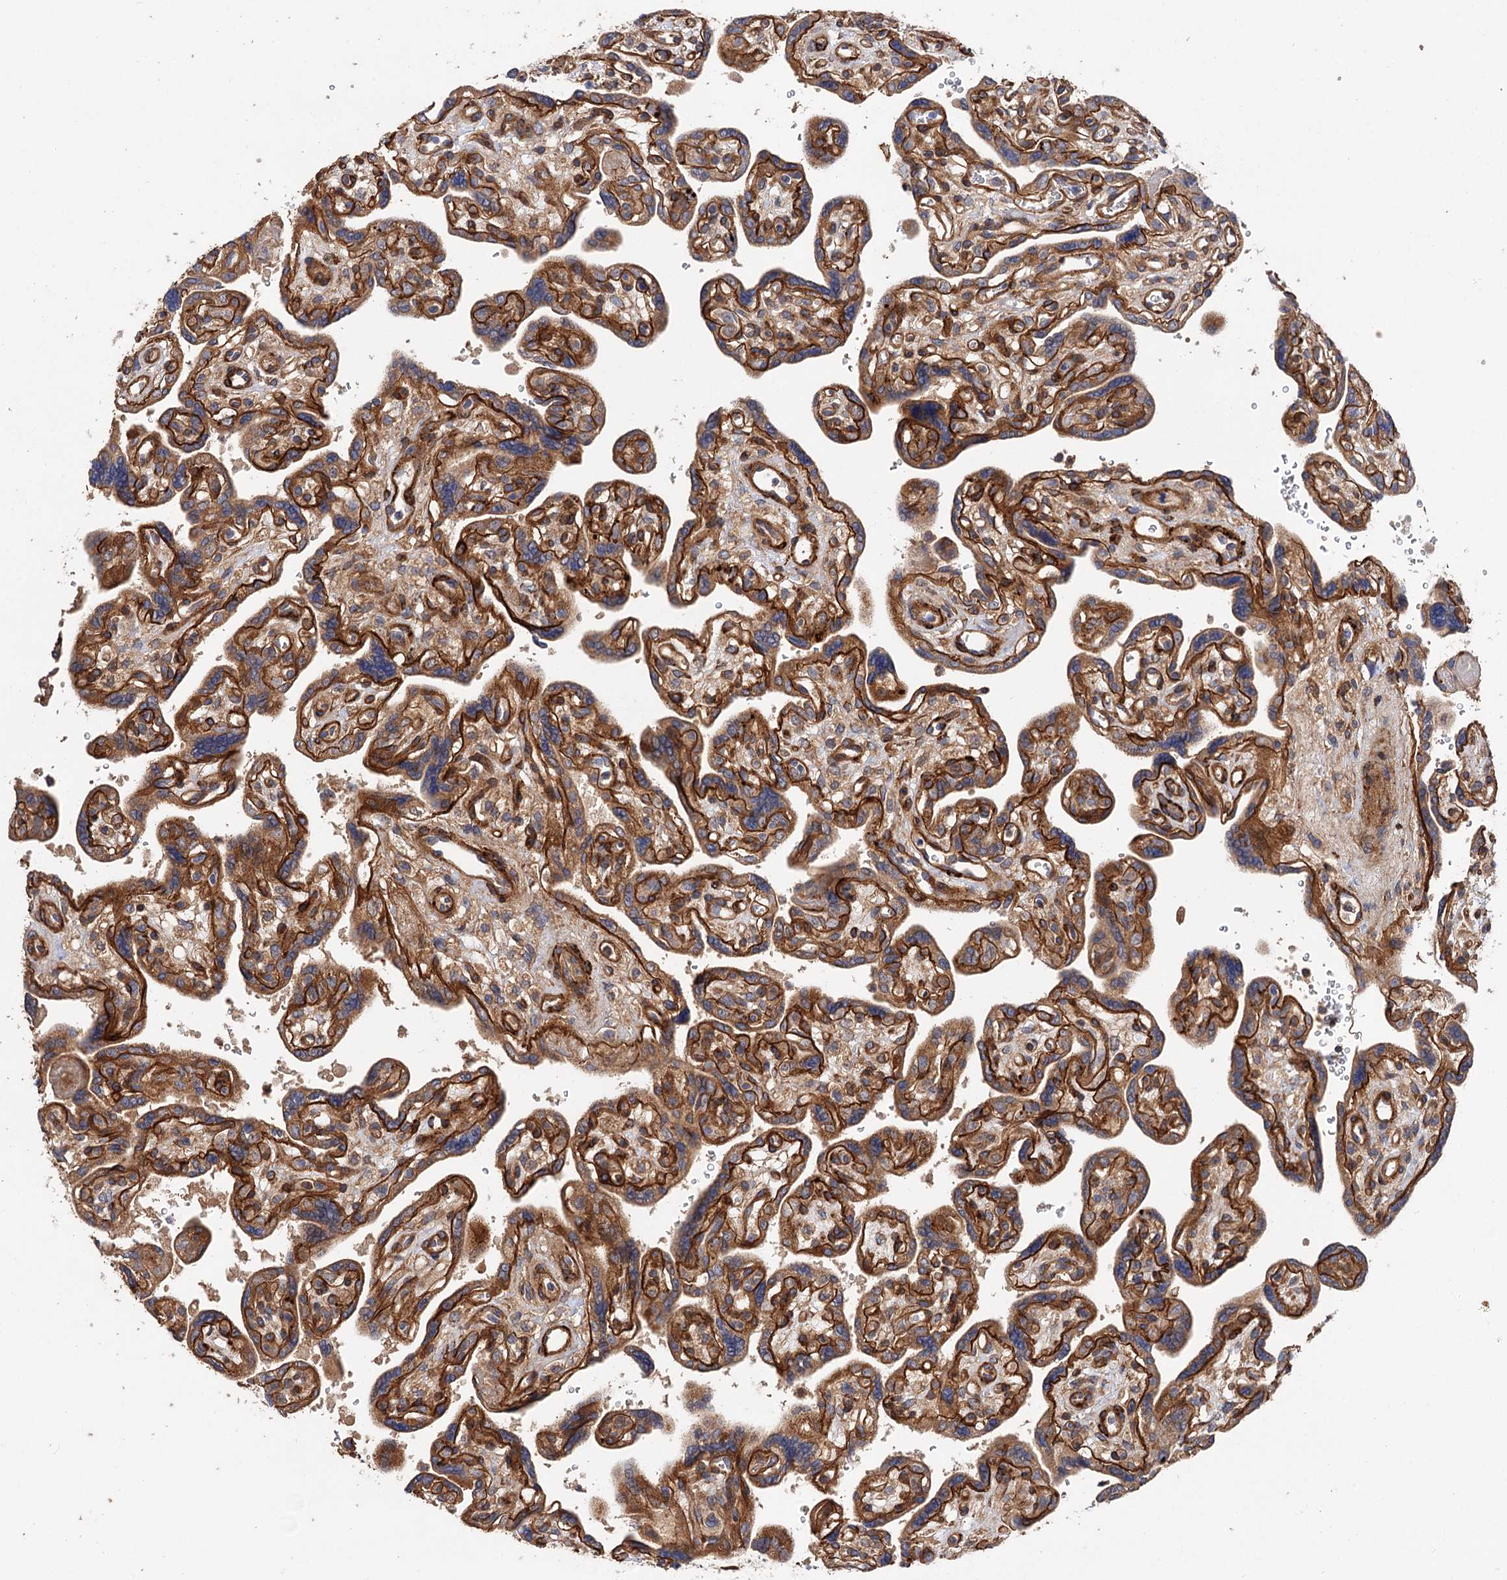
{"staining": {"intensity": "moderate", "quantity": ">75%", "location": "cytoplasmic/membranous"}, "tissue": "placenta", "cell_type": "Trophoblastic cells", "image_type": "normal", "snomed": [{"axis": "morphology", "description": "Normal tissue, NOS"}, {"axis": "topography", "description": "Placenta"}], "caption": "Normal placenta was stained to show a protein in brown. There is medium levels of moderate cytoplasmic/membranous positivity in approximately >75% of trophoblastic cells. (Brightfield microscopy of DAB IHC at high magnification).", "gene": "CSAD", "patient": {"sex": "female", "age": 39}}